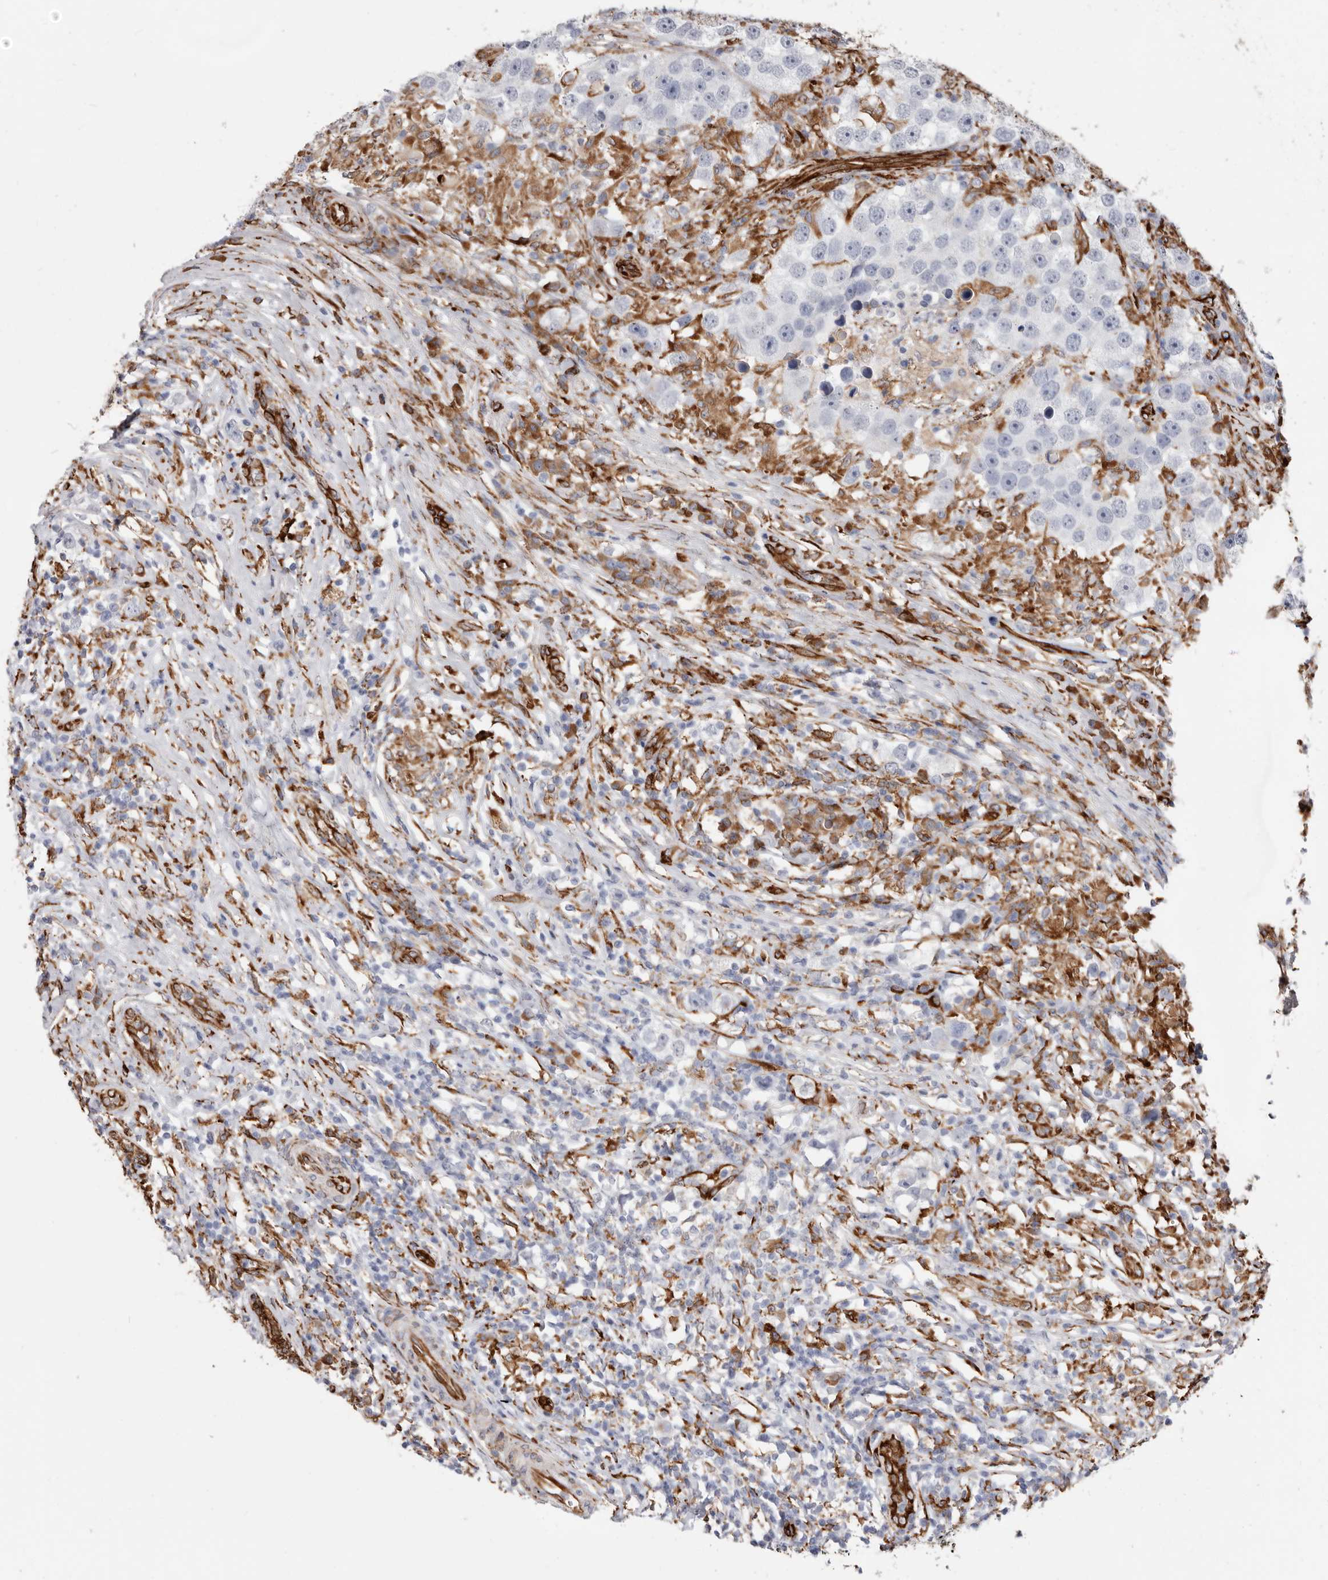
{"staining": {"intensity": "negative", "quantity": "none", "location": "none"}, "tissue": "testis cancer", "cell_type": "Tumor cells", "image_type": "cancer", "snomed": [{"axis": "morphology", "description": "Seminoma, NOS"}, {"axis": "topography", "description": "Testis"}], "caption": "Immunohistochemistry of testis cancer demonstrates no staining in tumor cells.", "gene": "SEMA3E", "patient": {"sex": "male", "age": 49}}